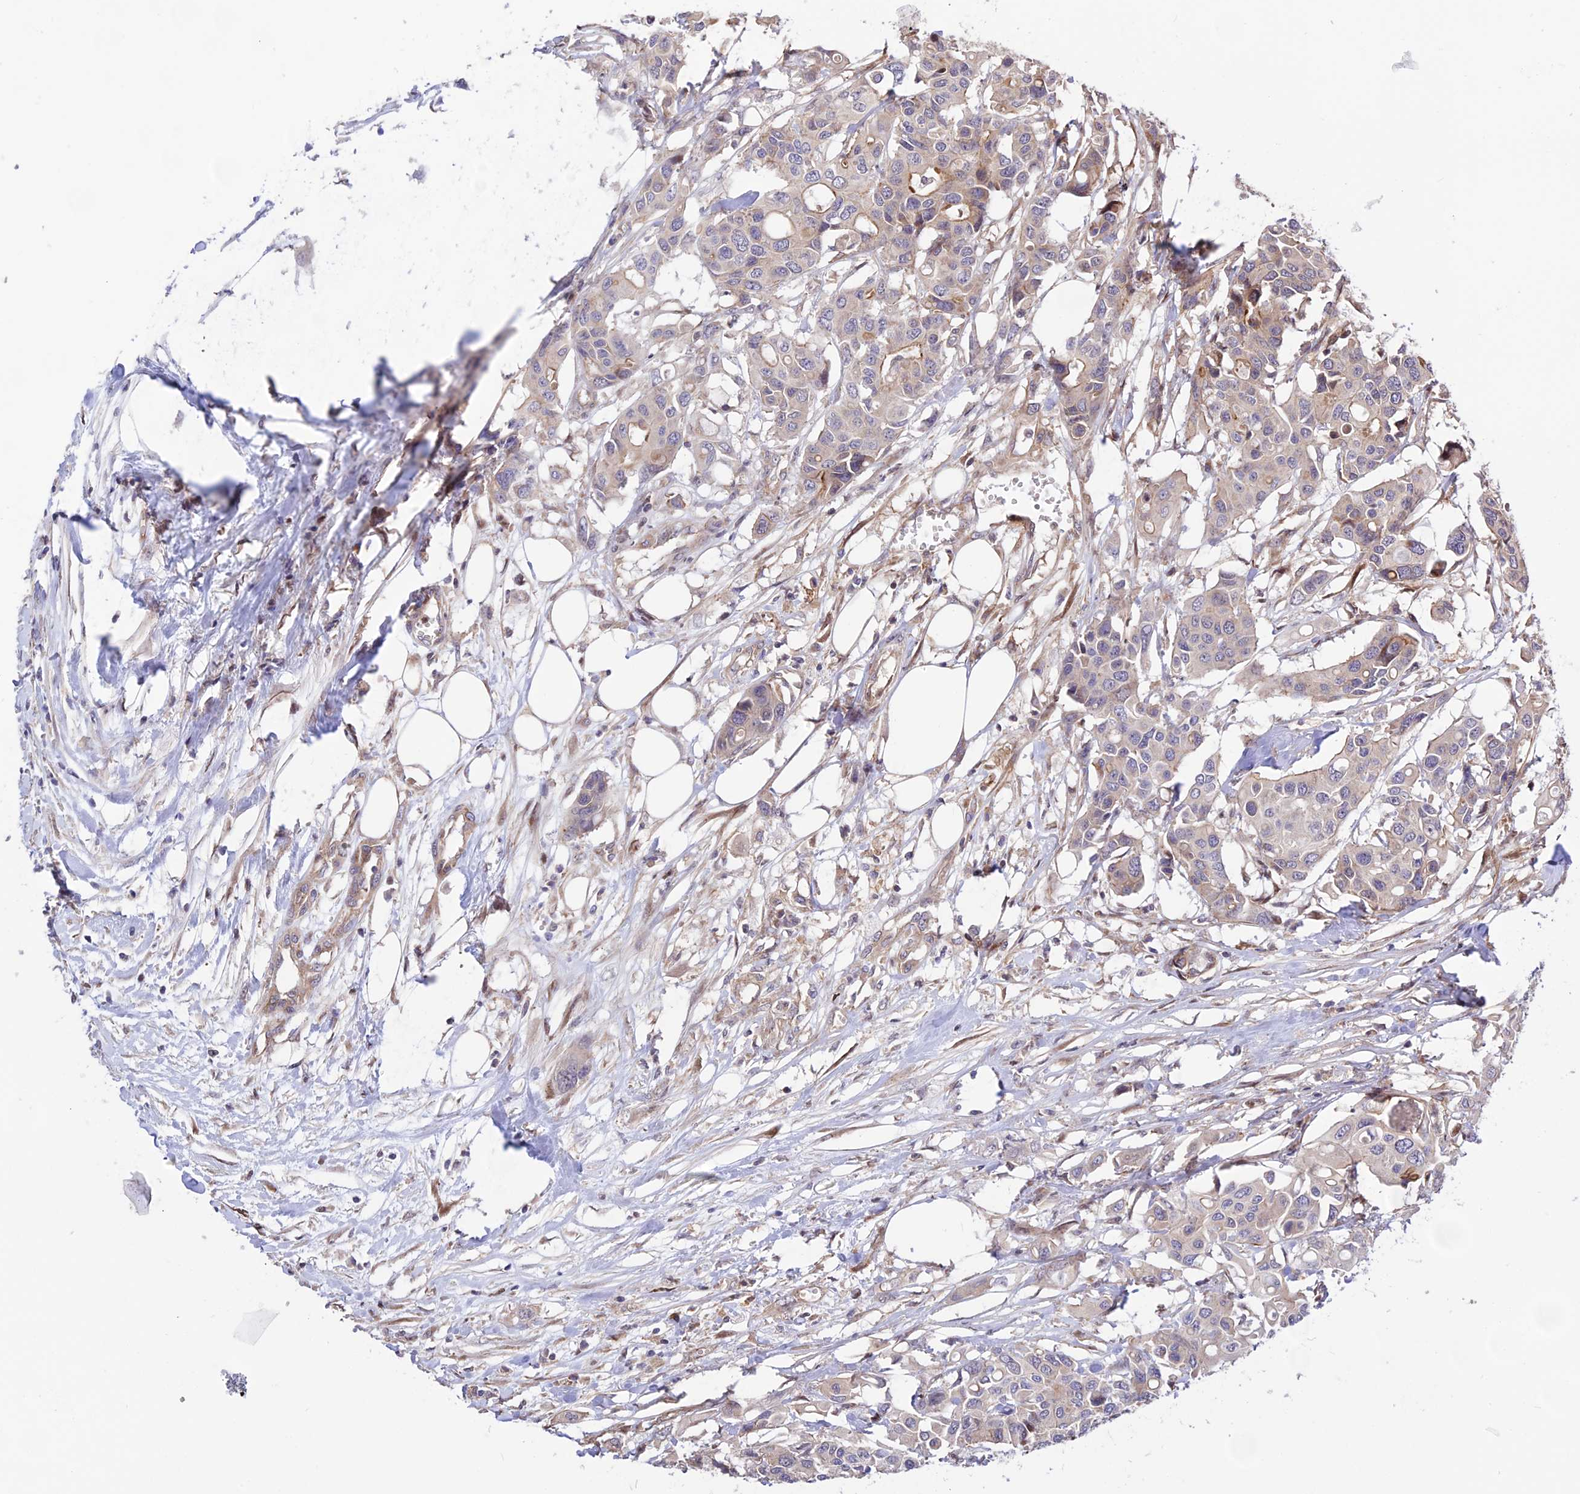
{"staining": {"intensity": "weak", "quantity": "<25%", "location": "cytoplasmic/membranous"}, "tissue": "colorectal cancer", "cell_type": "Tumor cells", "image_type": "cancer", "snomed": [{"axis": "morphology", "description": "Adenocarcinoma, NOS"}, {"axis": "topography", "description": "Colon"}], "caption": "Tumor cells show no significant protein expression in colorectal cancer (adenocarcinoma).", "gene": "SMG6", "patient": {"sex": "male", "age": 77}}